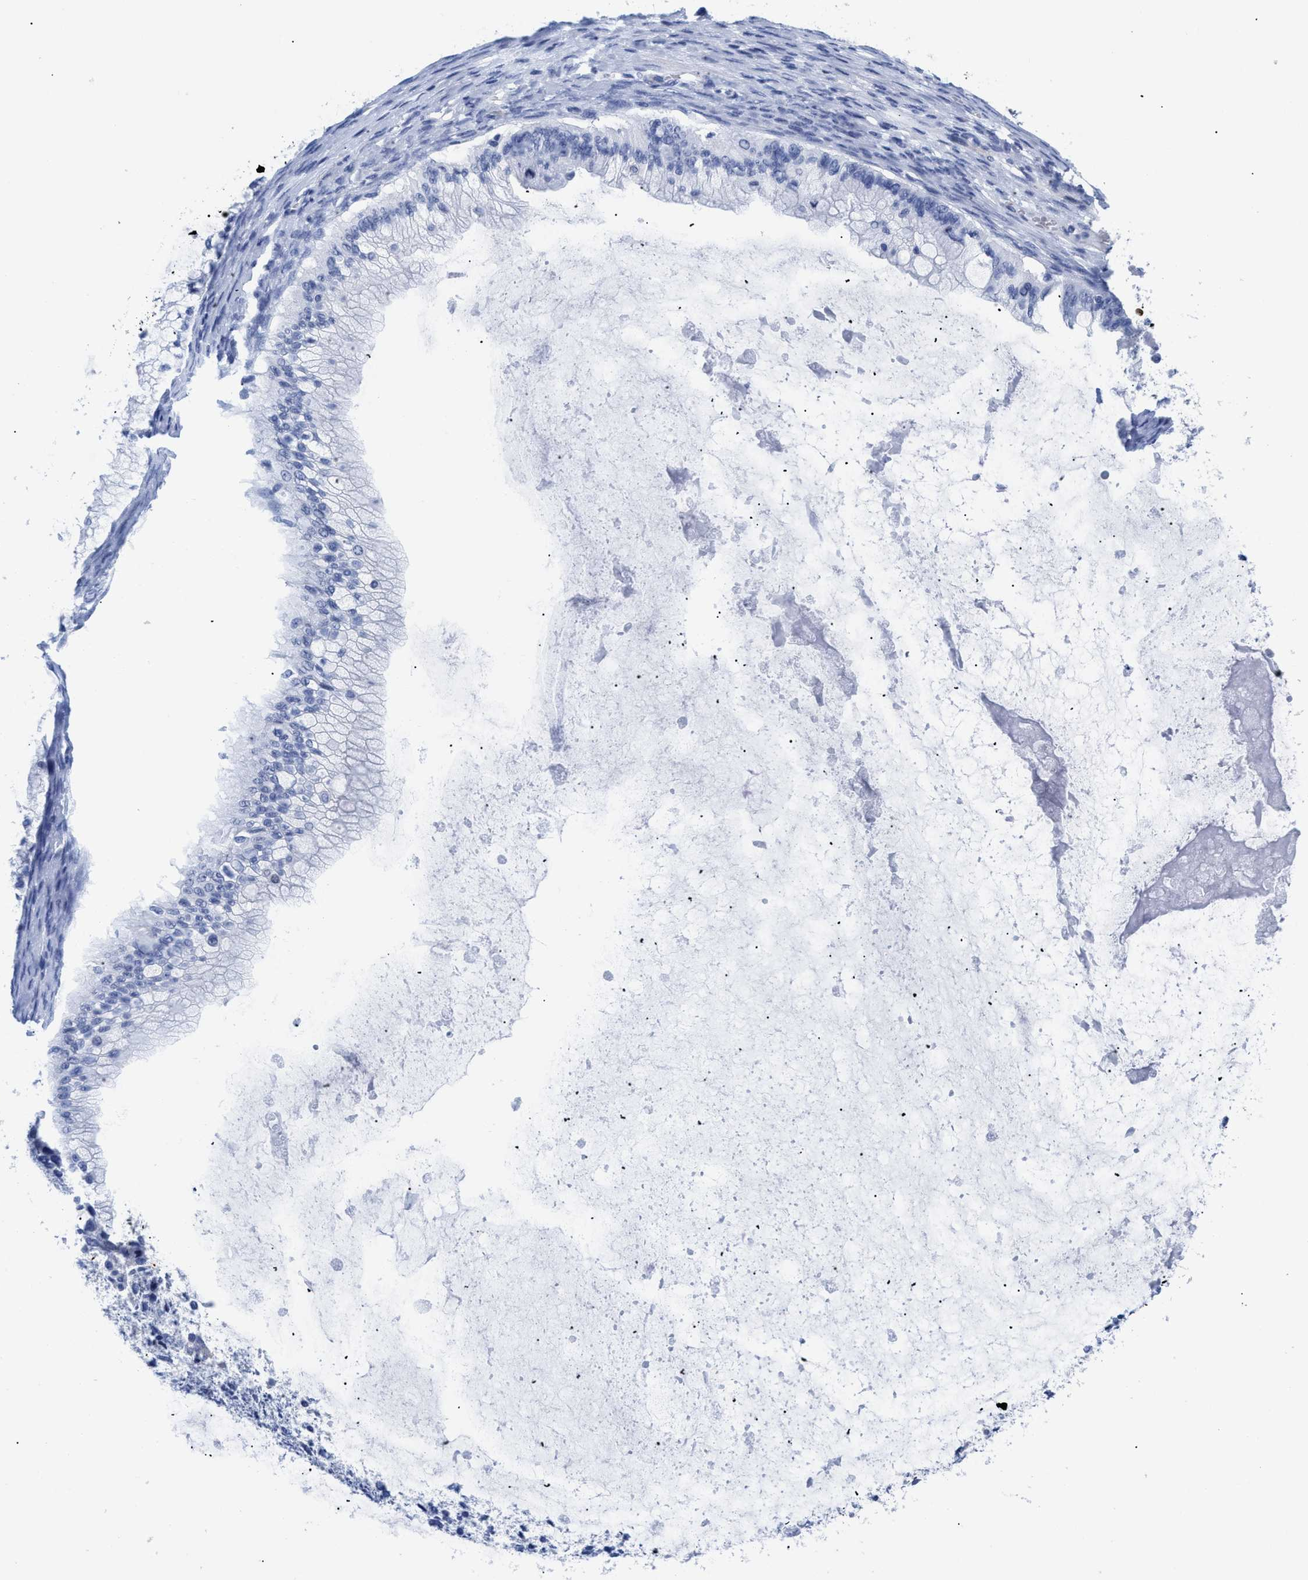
{"staining": {"intensity": "negative", "quantity": "none", "location": "none"}, "tissue": "ovarian cancer", "cell_type": "Tumor cells", "image_type": "cancer", "snomed": [{"axis": "morphology", "description": "Cystadenocarcinoma, mucinous, NOS"}, {"axis": "topography", "description": "Ovary"}], "caption": "This is an immunohistochemistry (IHC) micrograph of human mucinous cystadenocarcinoma (ovarian). There is no staining in tumor cells.", "gene": "DUSP26", "patient": {"sex": "female", "age": 57}}